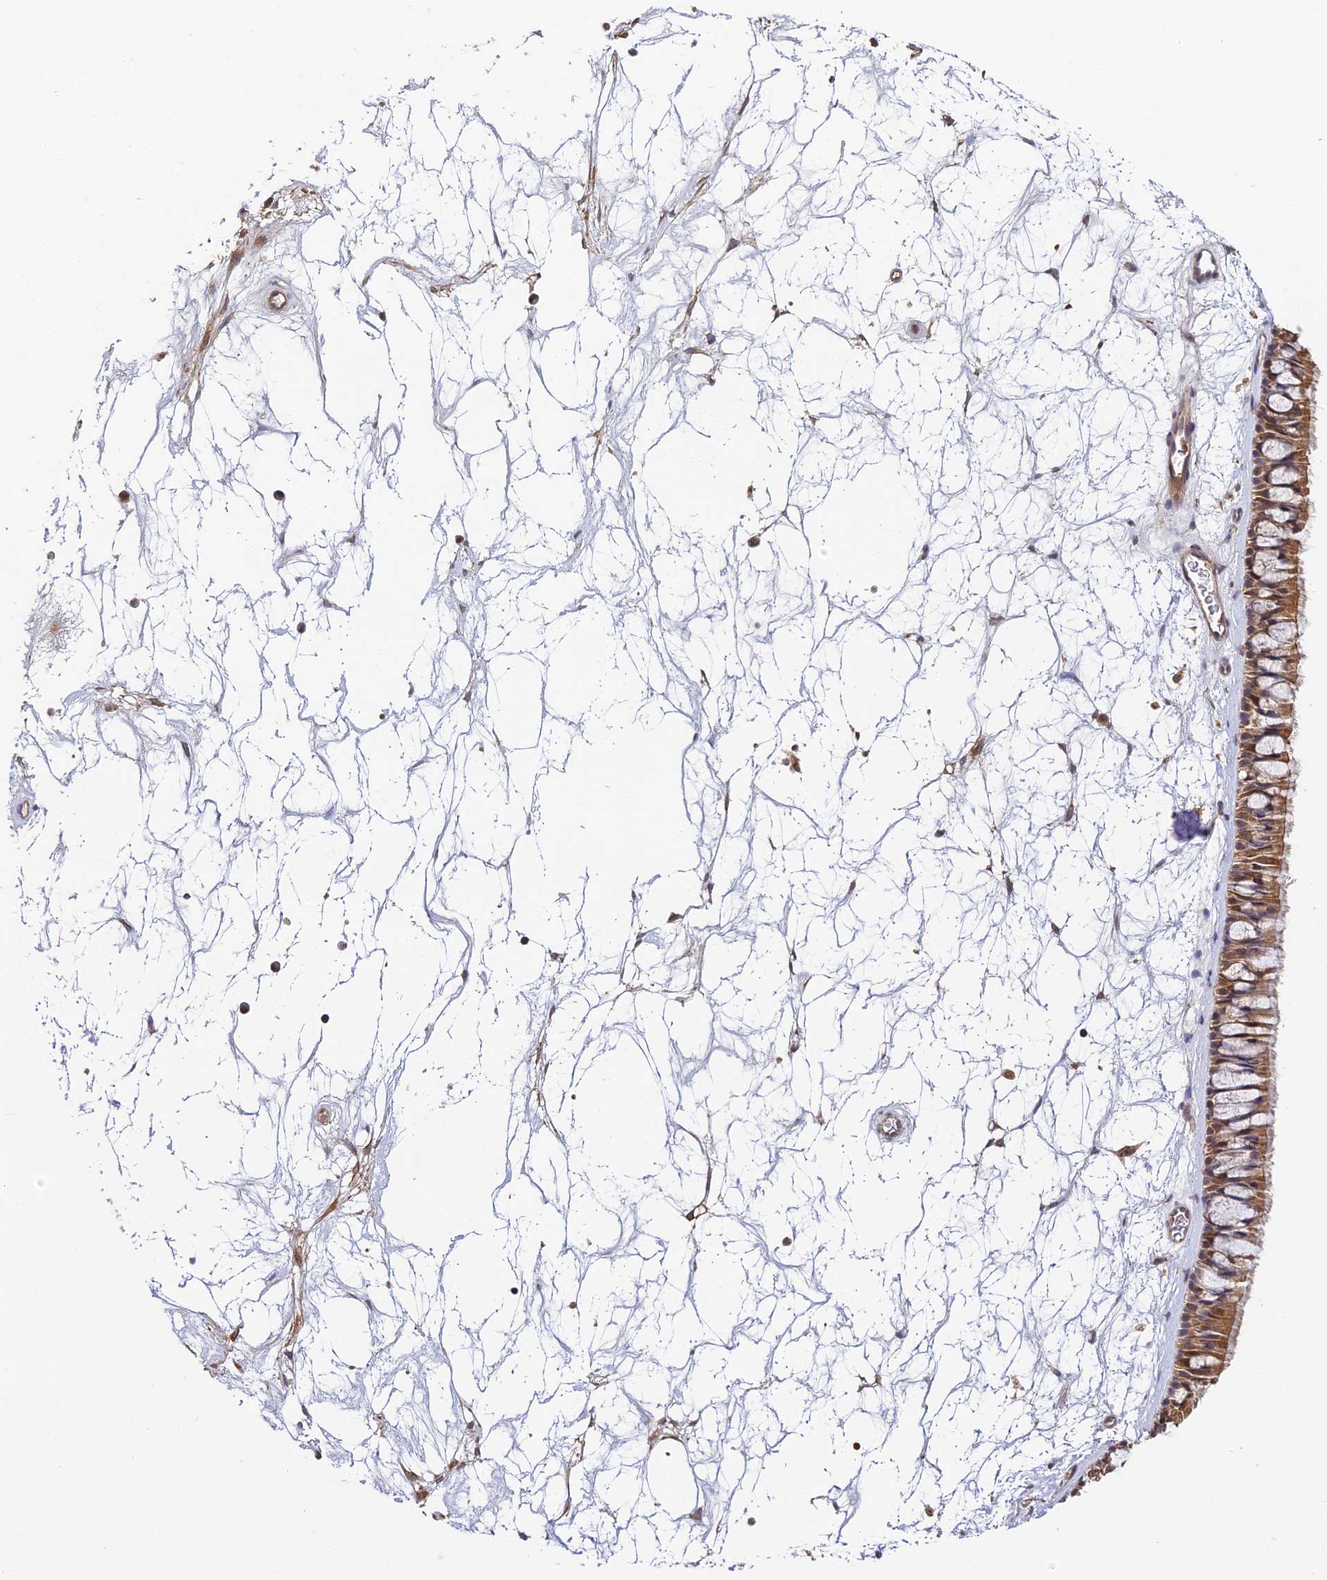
{"staining": {"intensity": "moderate", "quantity": ">75%", "location": "cytoplasmic/membranous"}, "tissue": "nasopharynx", "cell_type": "Respiratory epithelial cells", "image_type": "normal", "snomed": [{"axis": "morphology", "description": "Normal tissue, NOS"}, {"axis": "topography", "description": "Nasopharynx"}], "caption": "Brown immunohistochemical staining in benign nasopharynx displays moderate cytoplasmic/membranous expression in about >75% of respiratory epithelial cells.", "gene": "ENSG00000268870", "patient": {"sex": "male", "age": 64}}